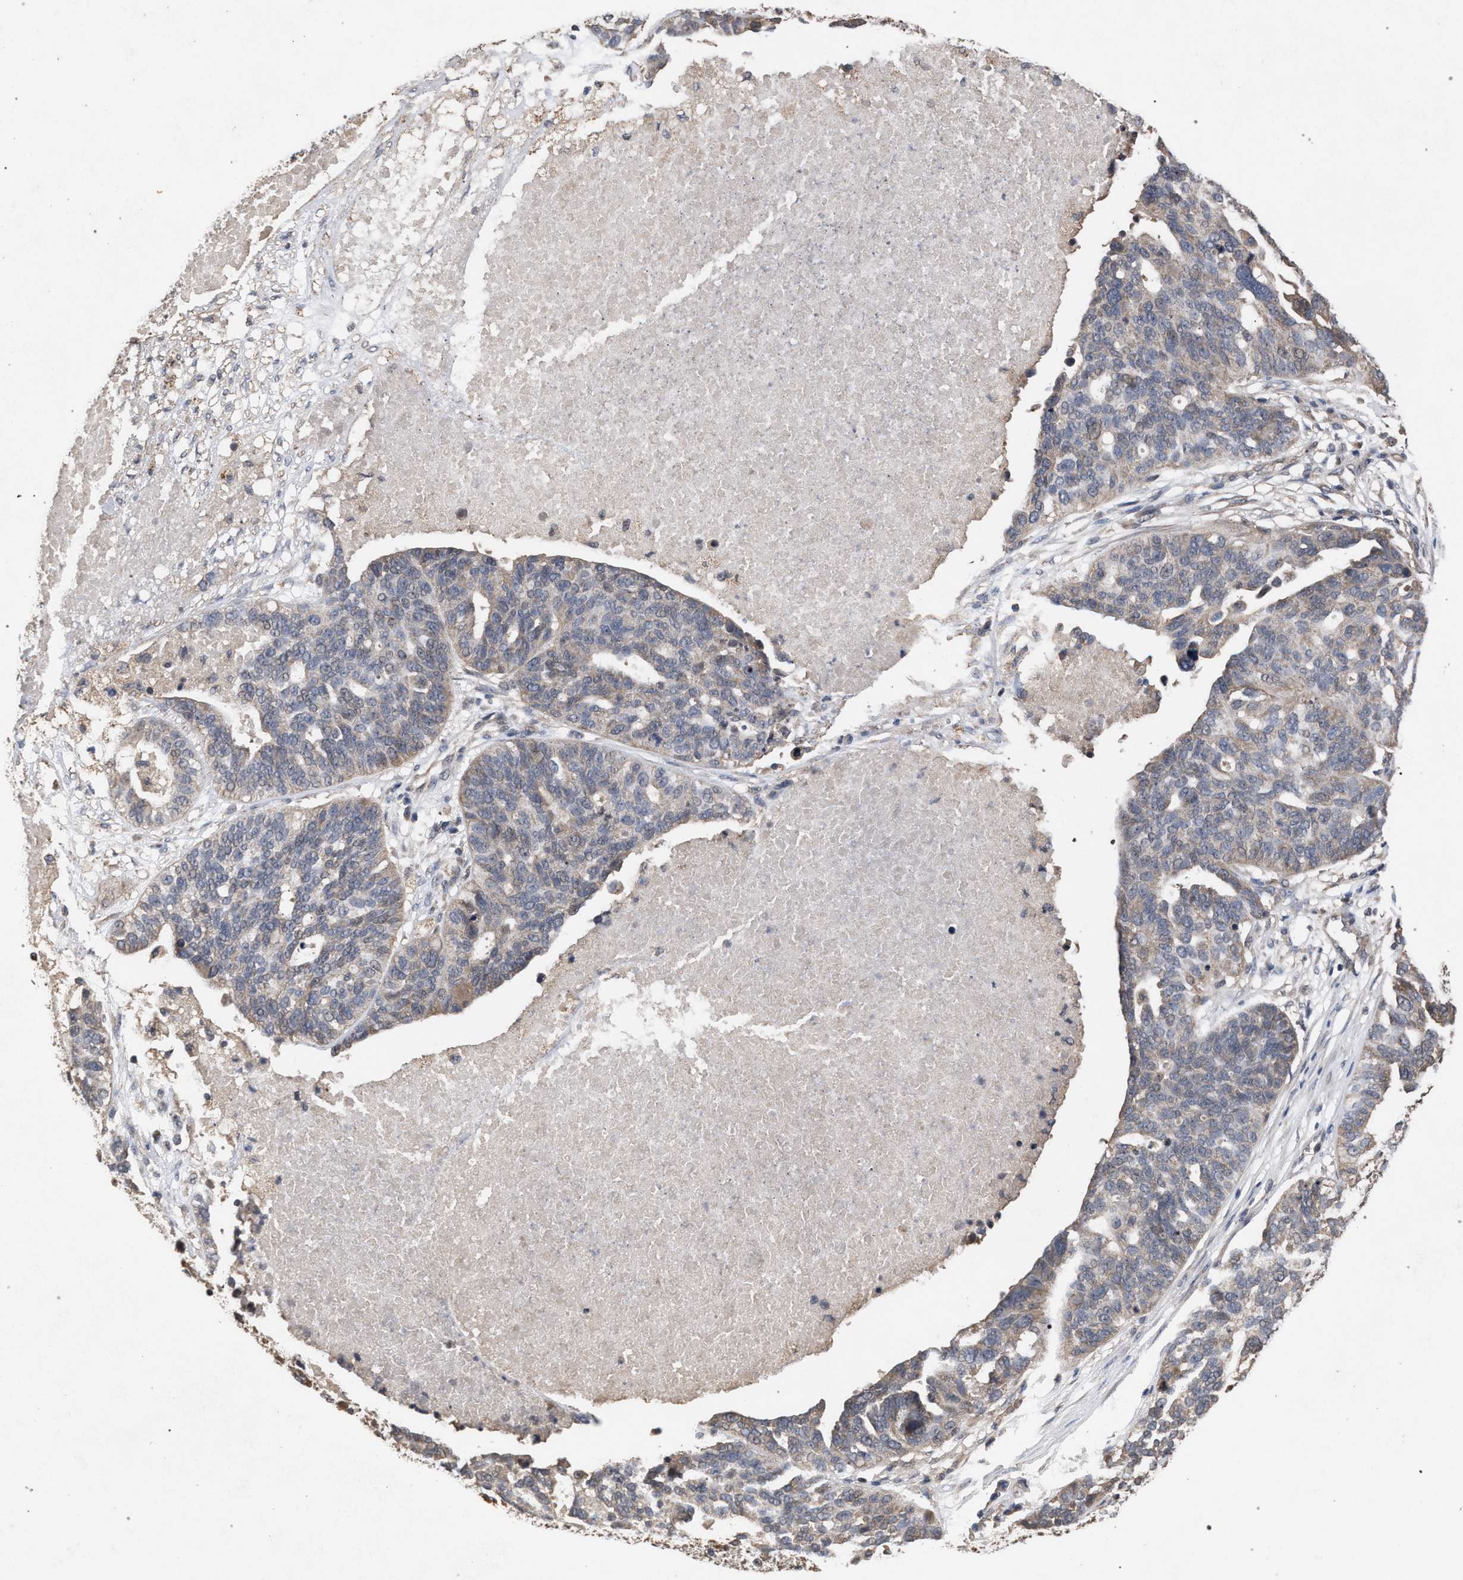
{"staining": {"intensity": "weak", "quantity": "25%-75%", "location": "cytoplasmic/membranous"}, "tissue": "ovarian cancer", "cell_type": "Tumor cells", "image_type": "cancer", "snomed": [{"axis": "morphology", "description": "Cystadenocarcinoma, serous, NOS"}, {"axis": "topography", "description": "Ovary"}], "caption": "Tumor cells show low levels of weak cytoplasmic/membranous positivity in about 25%-75% of cells in ovarian cancer (serous cystadenocarcinoma).", "gene": "SLC4A4", "patient": {"sex": "female", "age": 59}}